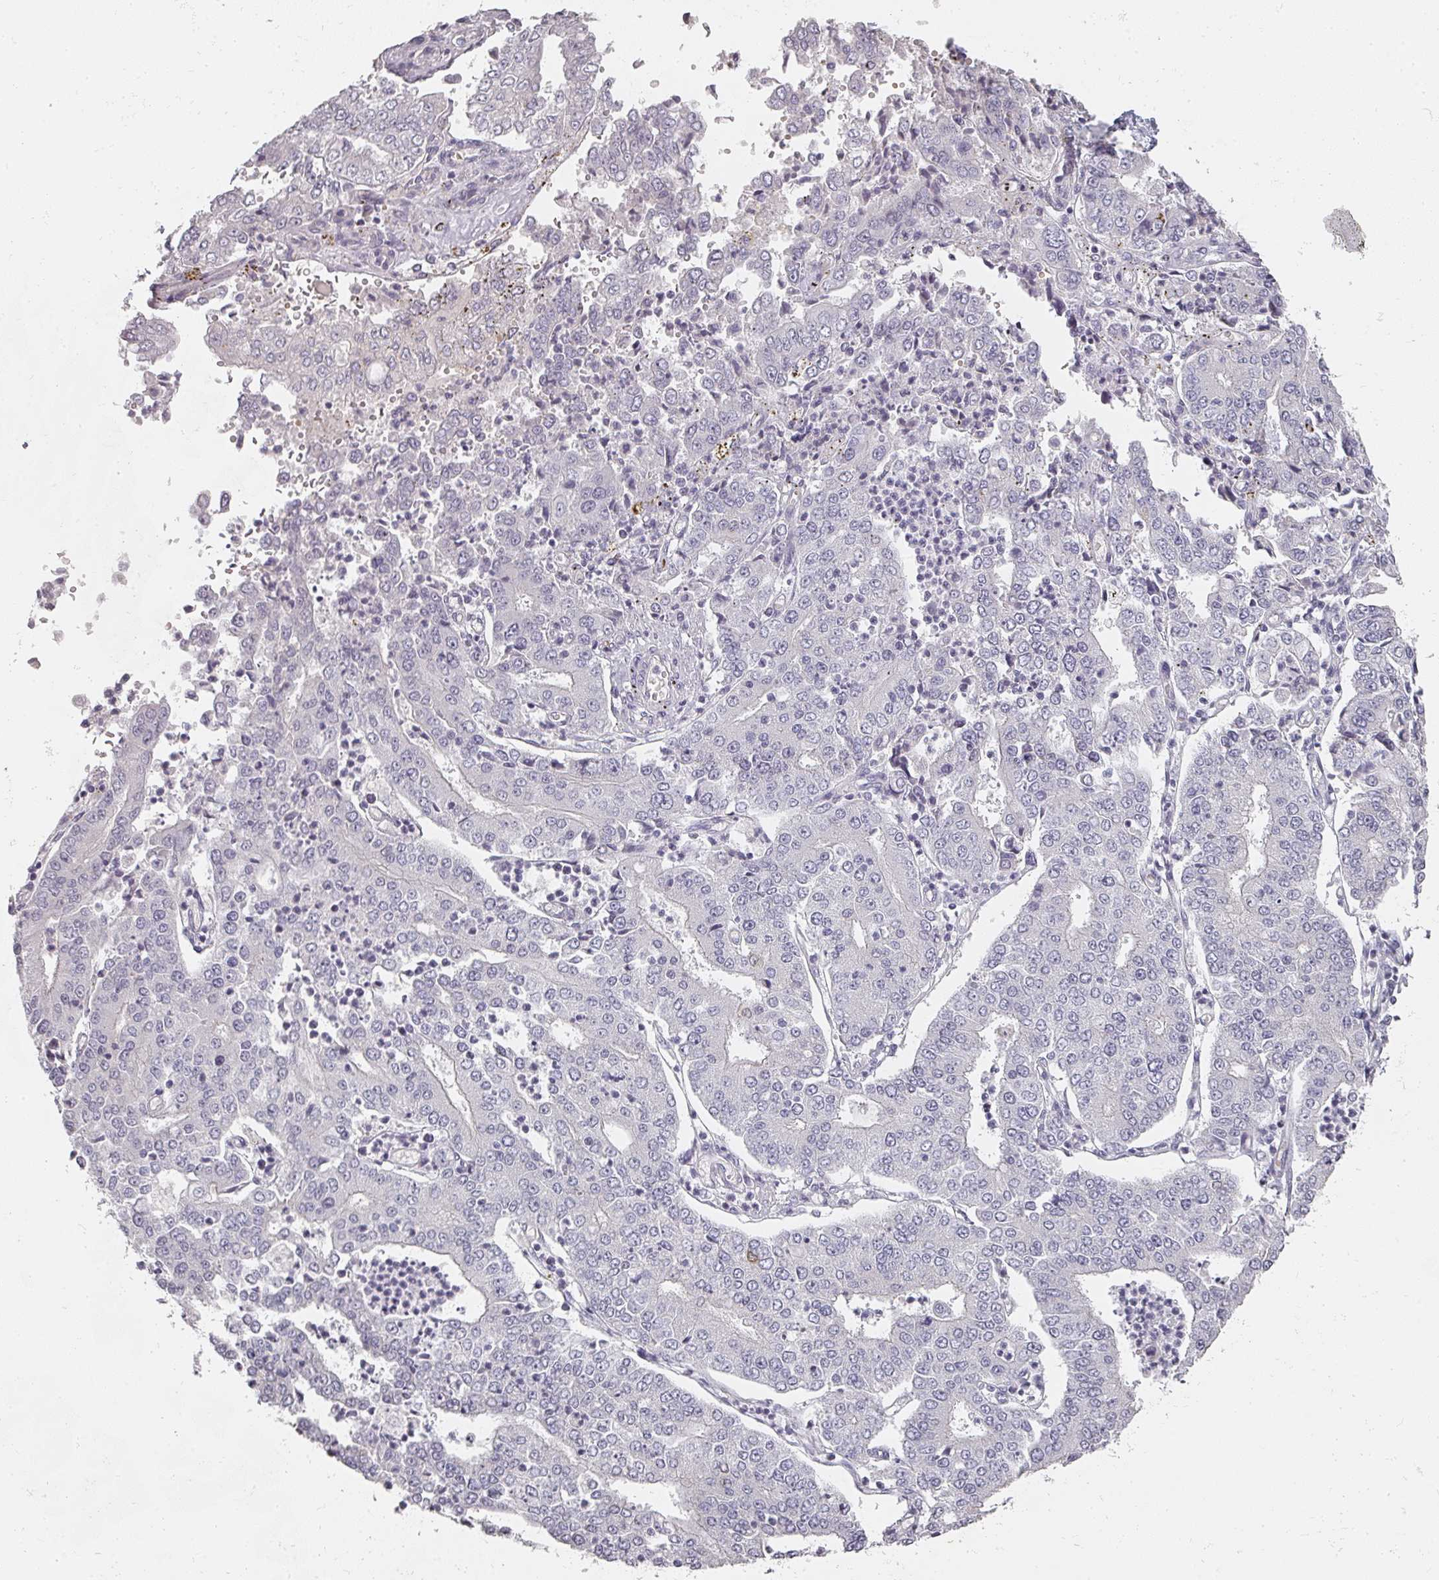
{"staining": {"intensity": "negative", "quantity": "none", "location": "none"}, "tissue": "stomach cancer", "cell_type": "Tumor cells", "image_type": "cancer", "snomed": [{"axis": "morphology", "description": "Adenocarcinoma, NOS"}, {"axis": "topography", "description": "Stomach"}], "caption": "The IHC photomicrograph has no significant positivity in tumor cells of adenocarcinoma (stomach) tissue. (DAB IHC with hematoxylin counter stain).", "gene": "SHISA2", "patient": {"sex": "male", "age": 76}}